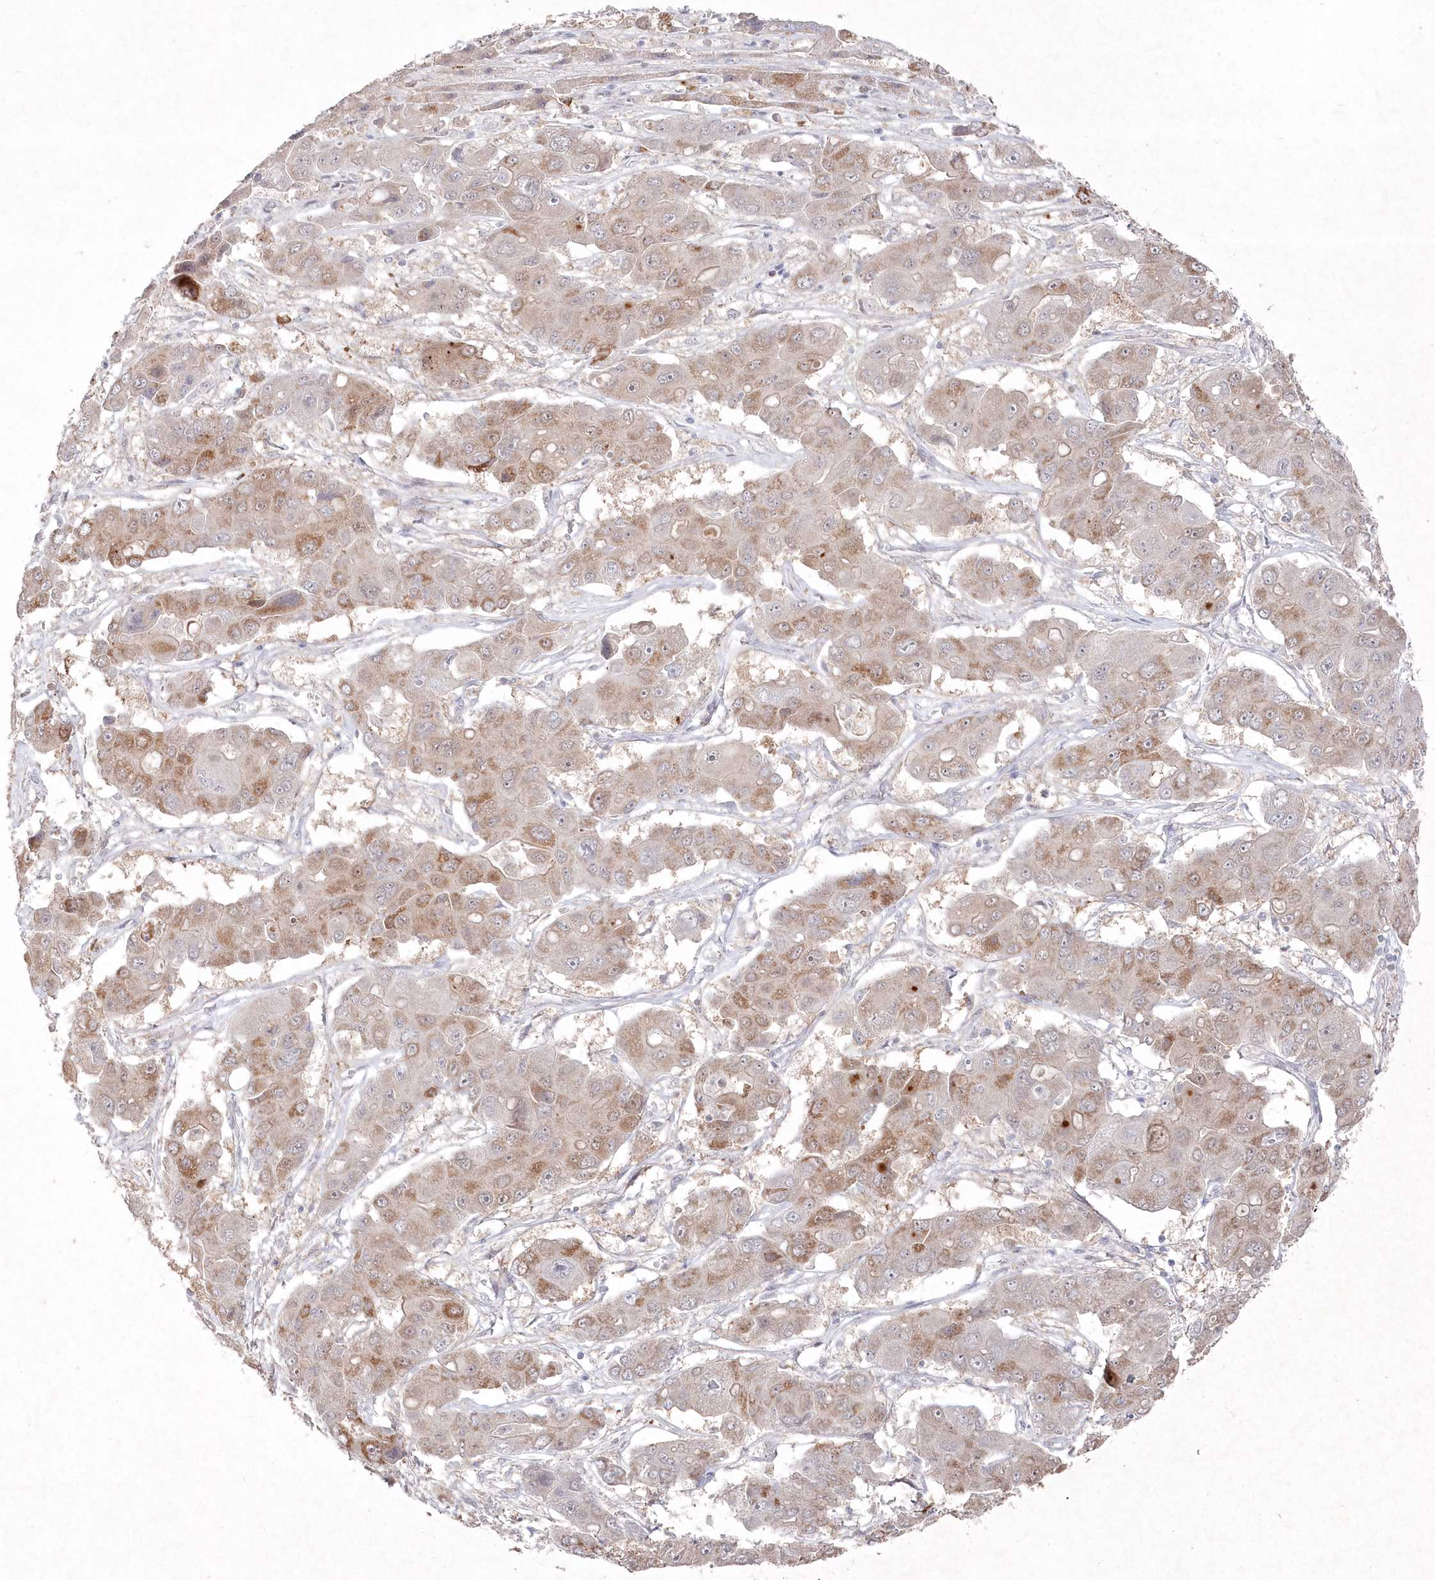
{"staining": {"intensity": "moderate", "quantity": "<25%", "location": "cytoplasmic/membranous"}, "tissue": "liver cancer", "cell_type": "Tumor cells", "image_type": "cancer", "snomed": [{"axis": "morphology", "description": "Cholangiocarcinoma"}, {"axis": "topography", "description": "Liver"}], "caption": "The micrograph demonstrates immunohistochemical staining of liver cancer. There is moderate cytoplasmic/membranous expression is identified in approximately <25% of tumor cells. (brown staining indicates protein expression, while blue staining denotes nuclei).", "gene": "TGFBRAP1", "patient": {"sex": "male", "age": 67}}